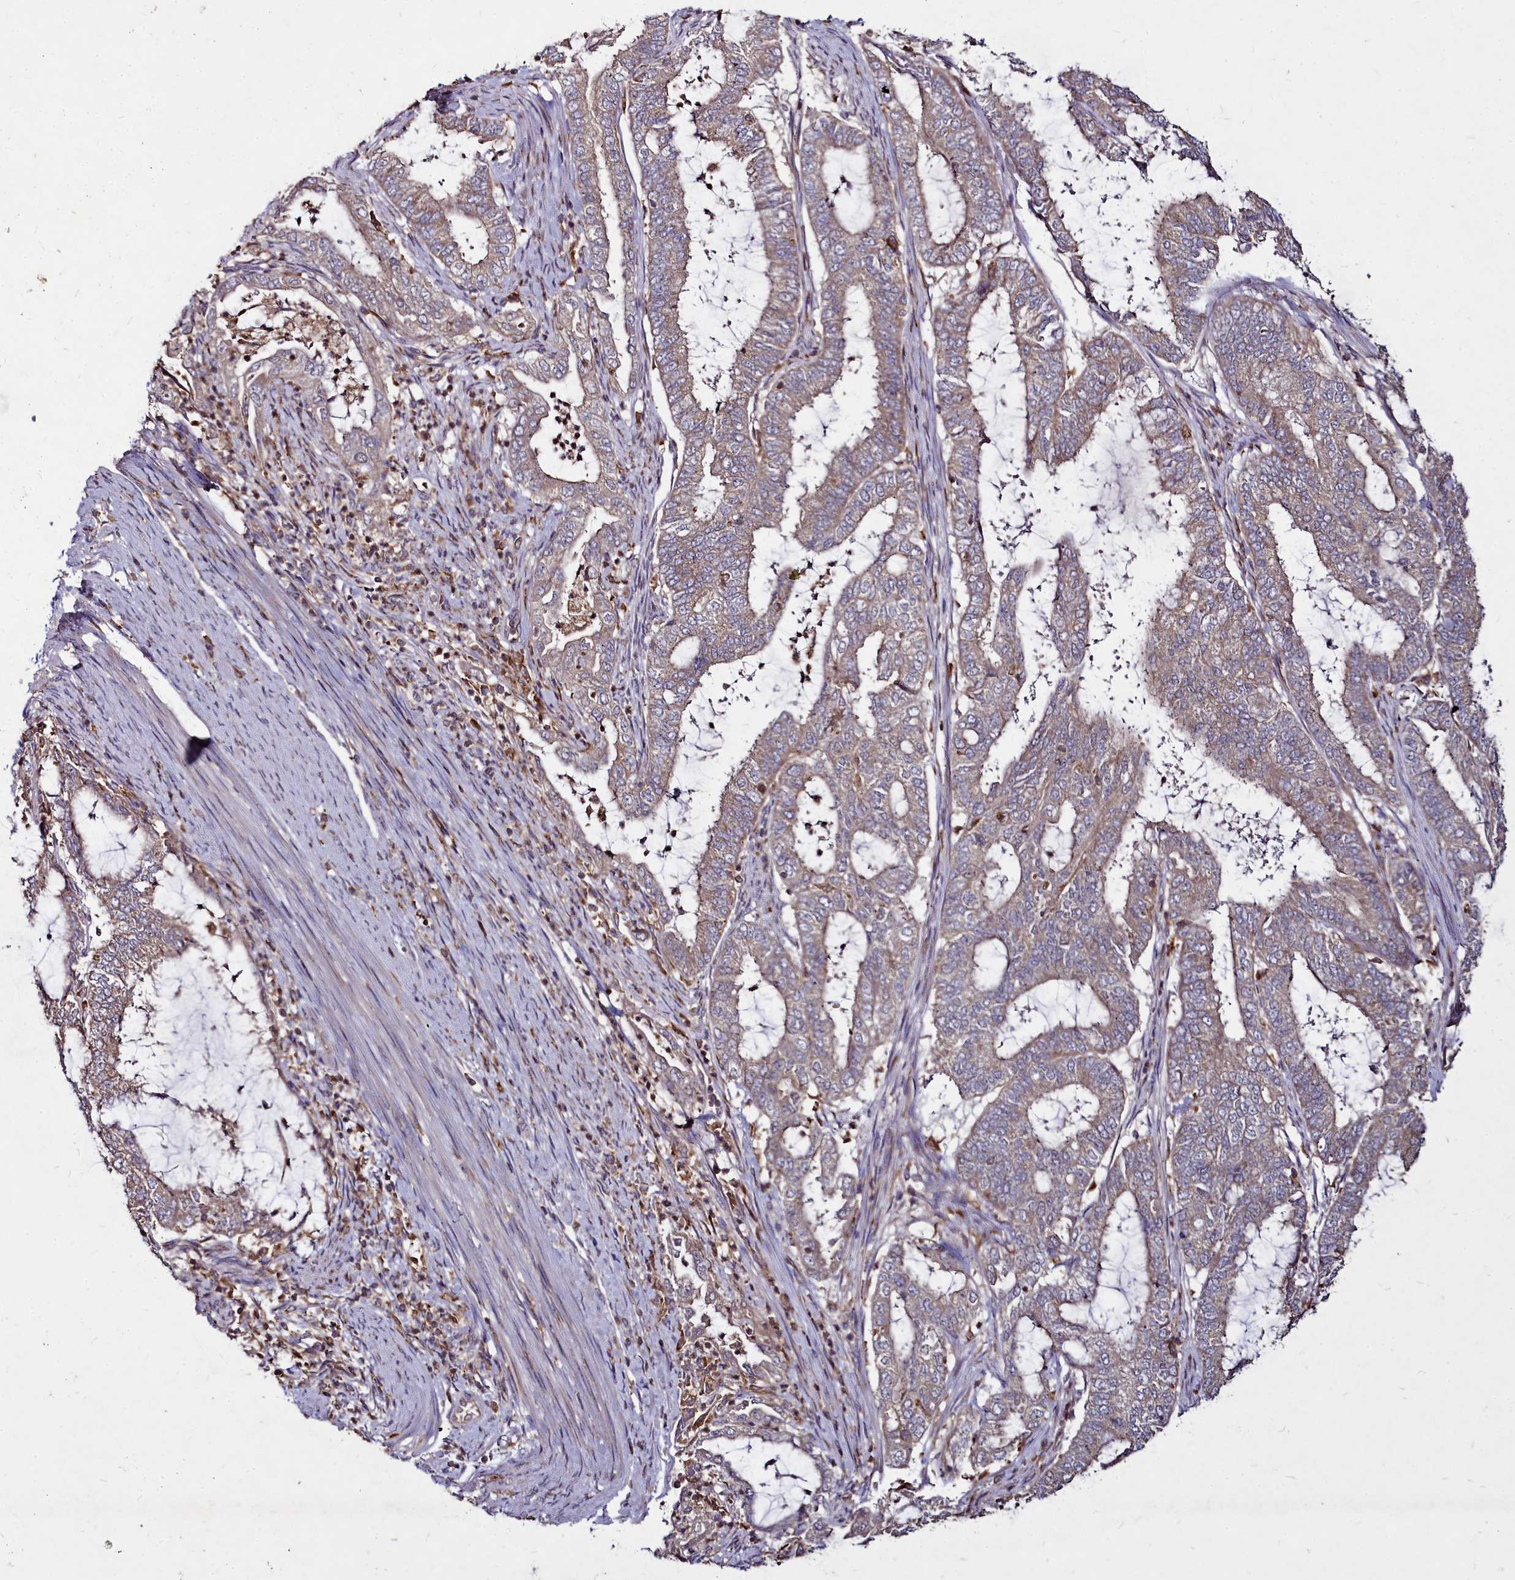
{"staining": {"intensity": "weak", "quantity": ">75%", "location": "cytoplasmic/membranous"}, "tissue": "endometrial cancer", "cell_type": "Tumor cells", "image_type": "cancer", "snomed": [{"axis": "morphology", "description": "Adenocarcinoma, NOS"}, {"axis": "topography", "description": "Endometrium"}], "caption": "Immunohistochemistry (IHC) histopathology image of endometrial cancer stained for a protein (brown), which demonstrates low levels of weak cytoplasmic/membranous positivity in about >75% of tumor cells.", "gene": "NCKAP1L", "patient": {"sex": "female", "age": 51}}